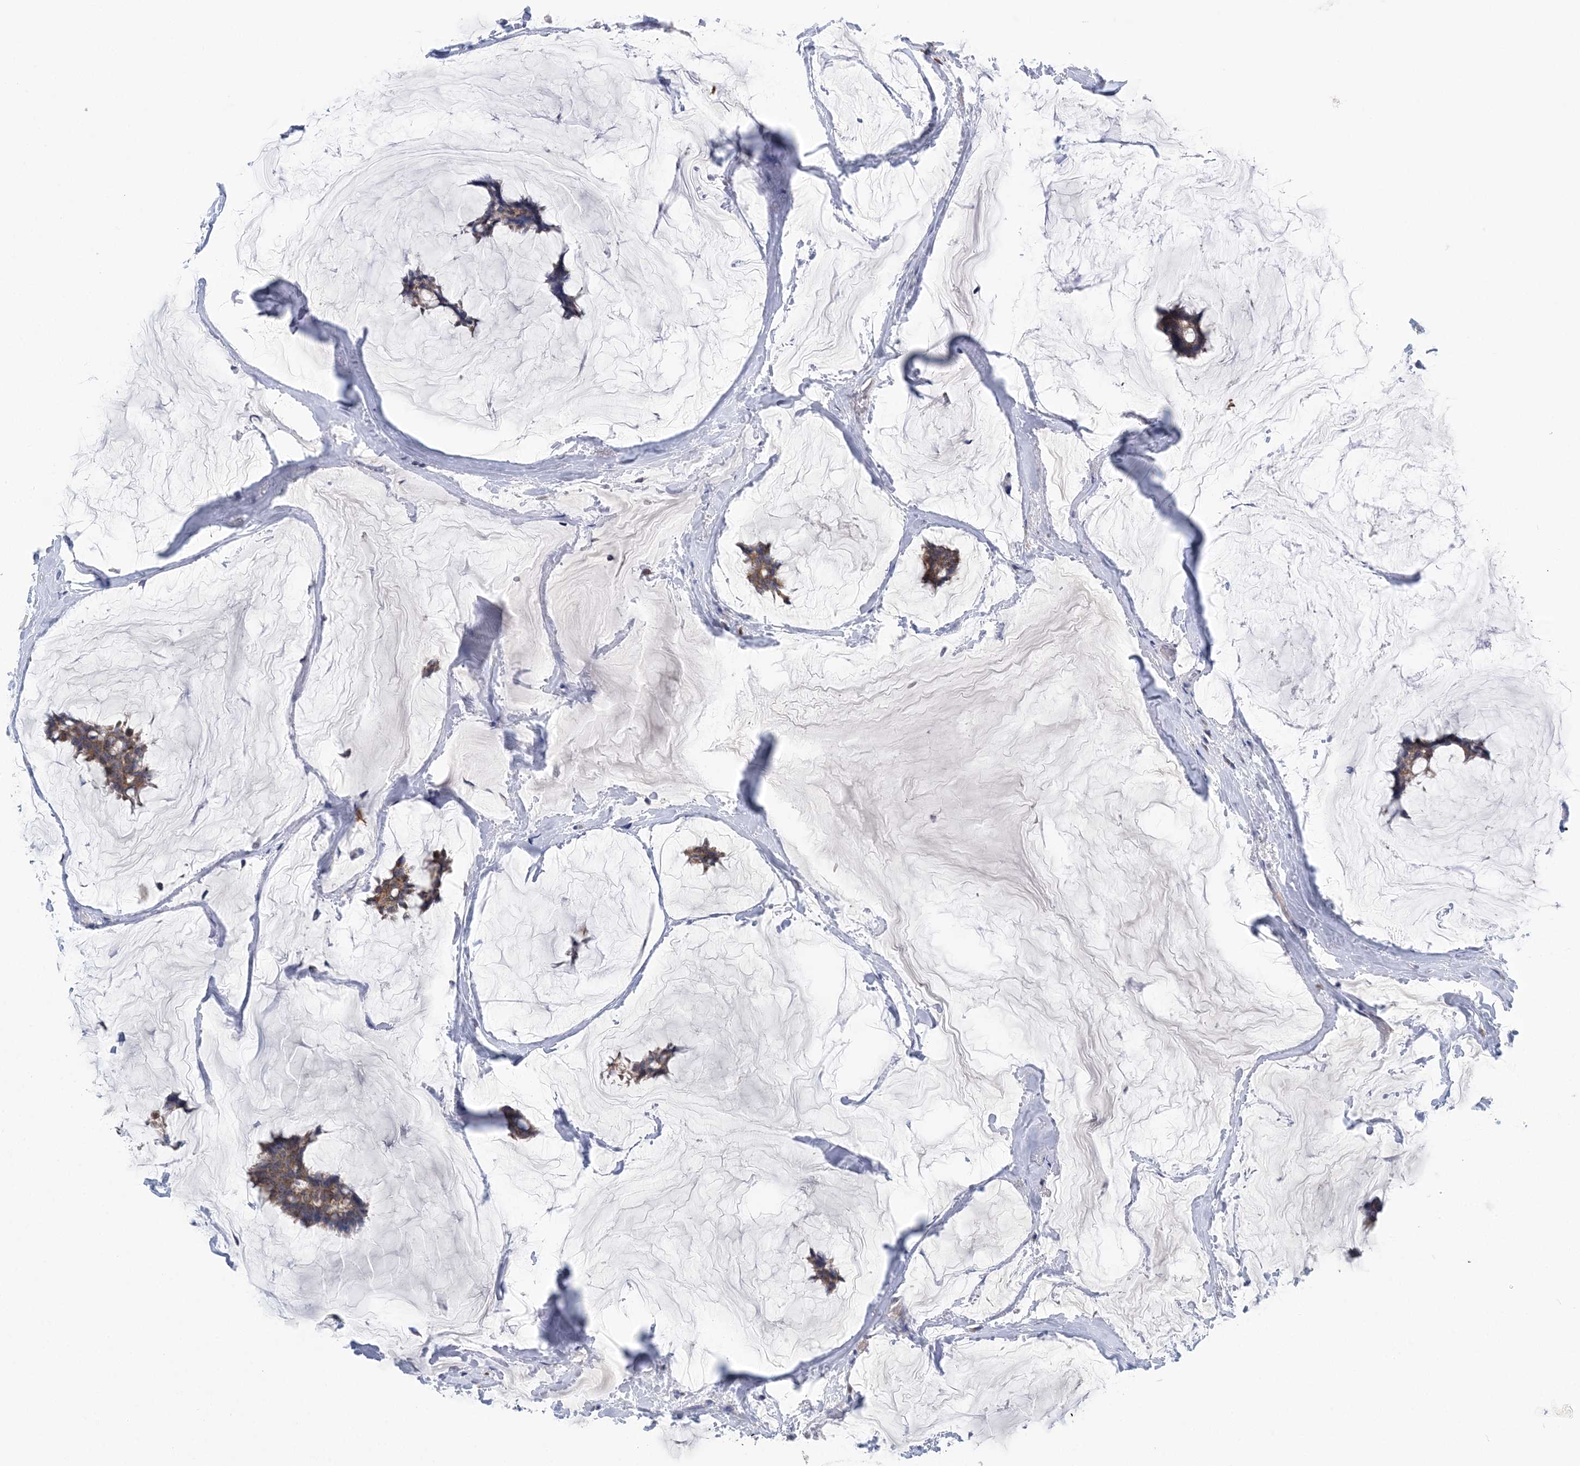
{"staining": {"intensity": "moderate", "quantity": ">75%", "location": "cytoplasmic/membranous"}, "tissue": "breast cancer", "cell_type": "Tumor cells", "image_type": "cancer", "snomed": [{"axis": "morphology", "description": "Duct carcinoma"}, {"axis": "topography", "description": "Breast"}], "caption": "Breast cancer (infiltrating ductal carcinoma) tissue exhibits moderate cytoplasmic/membranous positivity in about >75% of tumor cells, visualized by immunohistochemistry.", "gene": "COPE", "patient": {"sex": "female", "age": 93}}